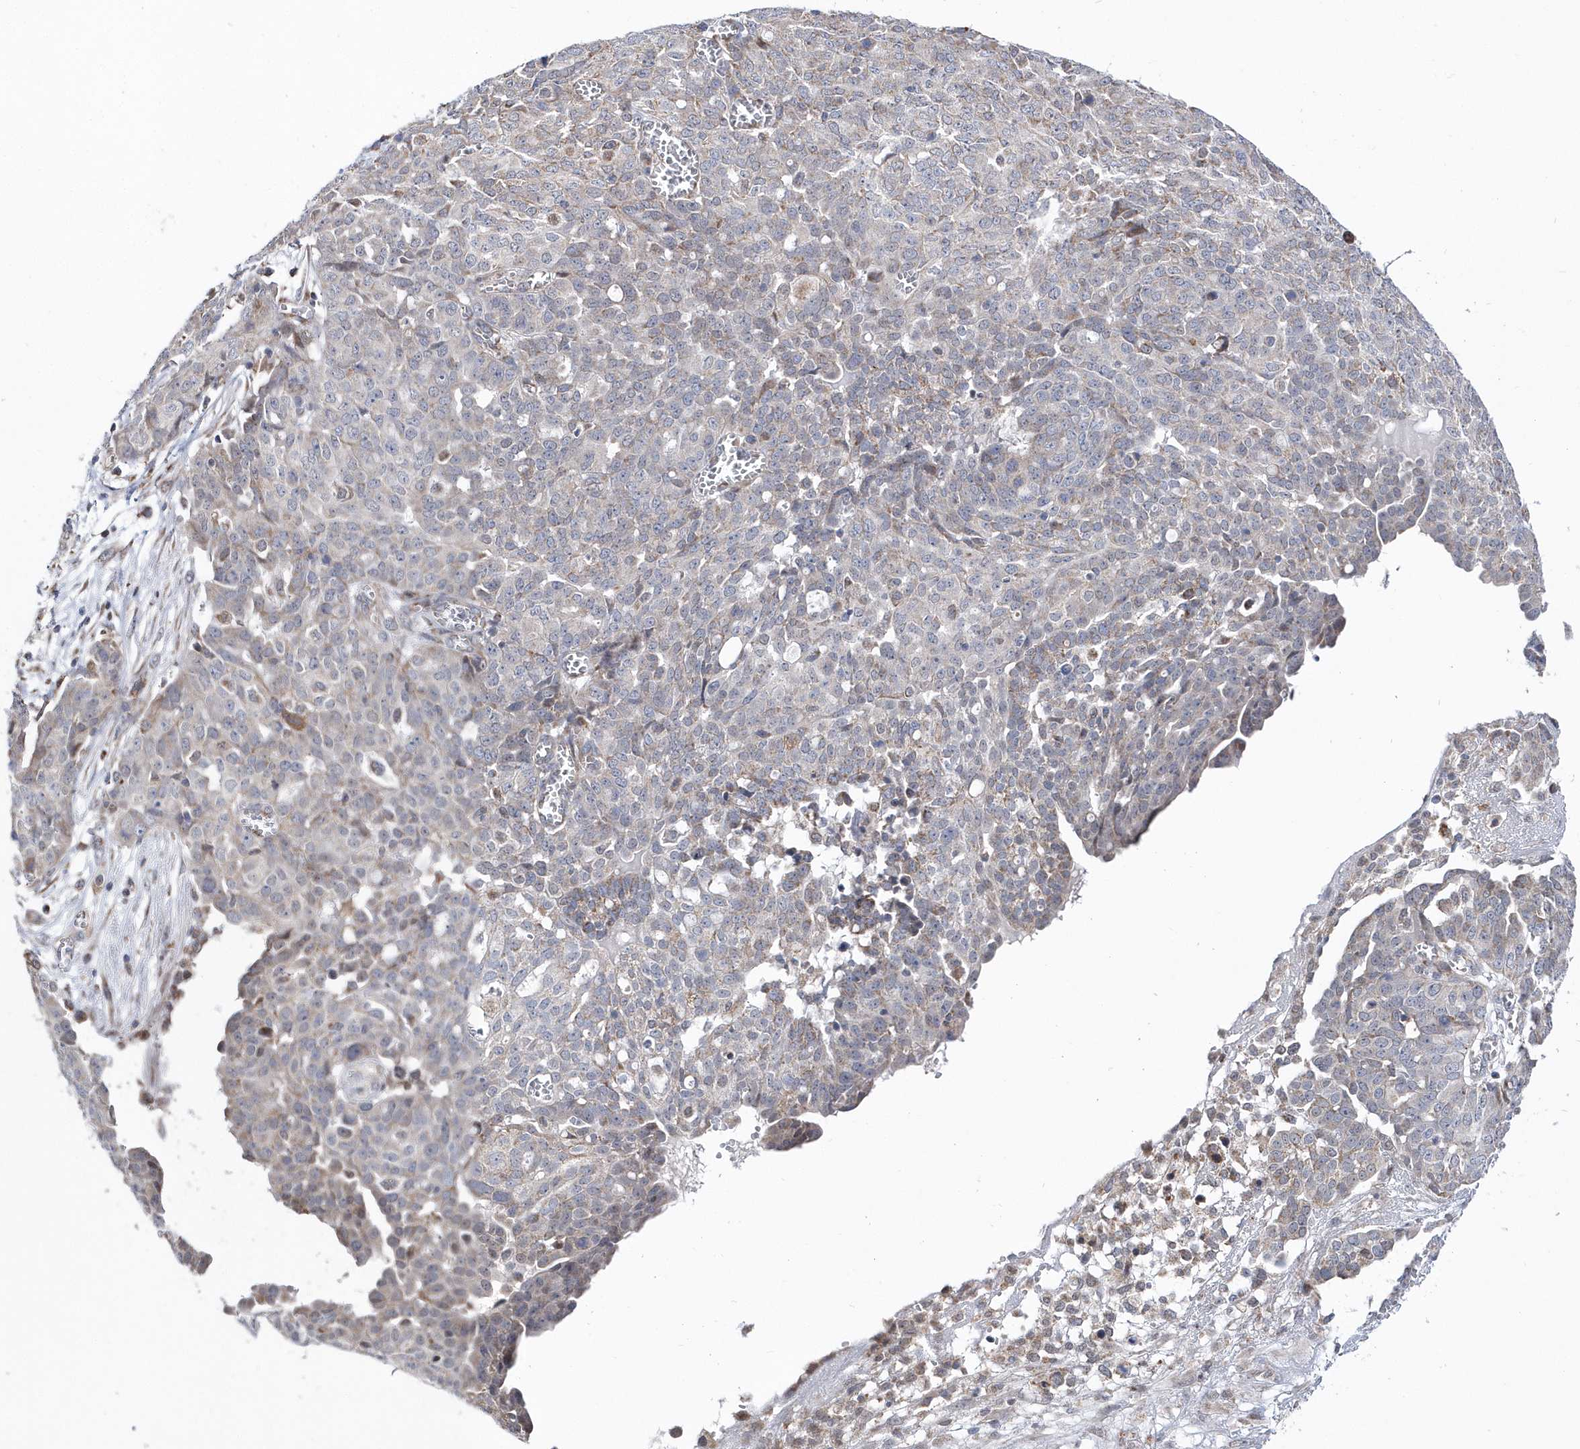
{"staining": {"intensity": "negative", "quantity": "none", "location": "none"}, "tissue": "ovarian cancer", "cell_type": "Tumor cells", "image_type": "cancer", "snomed": [{"axis": "morphology", "description": "Cystadenocarcinoma, serous, NOS"}, {"axis": "topography", "description": "Soft tissue"}, {"axis": "topography", "description": "Ovary"}], "caption": "Ovarian serous cystadenocarcinoma stained for a protein using IHC displays no expression tumor cells.", "gene": "SPATA5", "patient": {"sex": "female", "age": 57}}